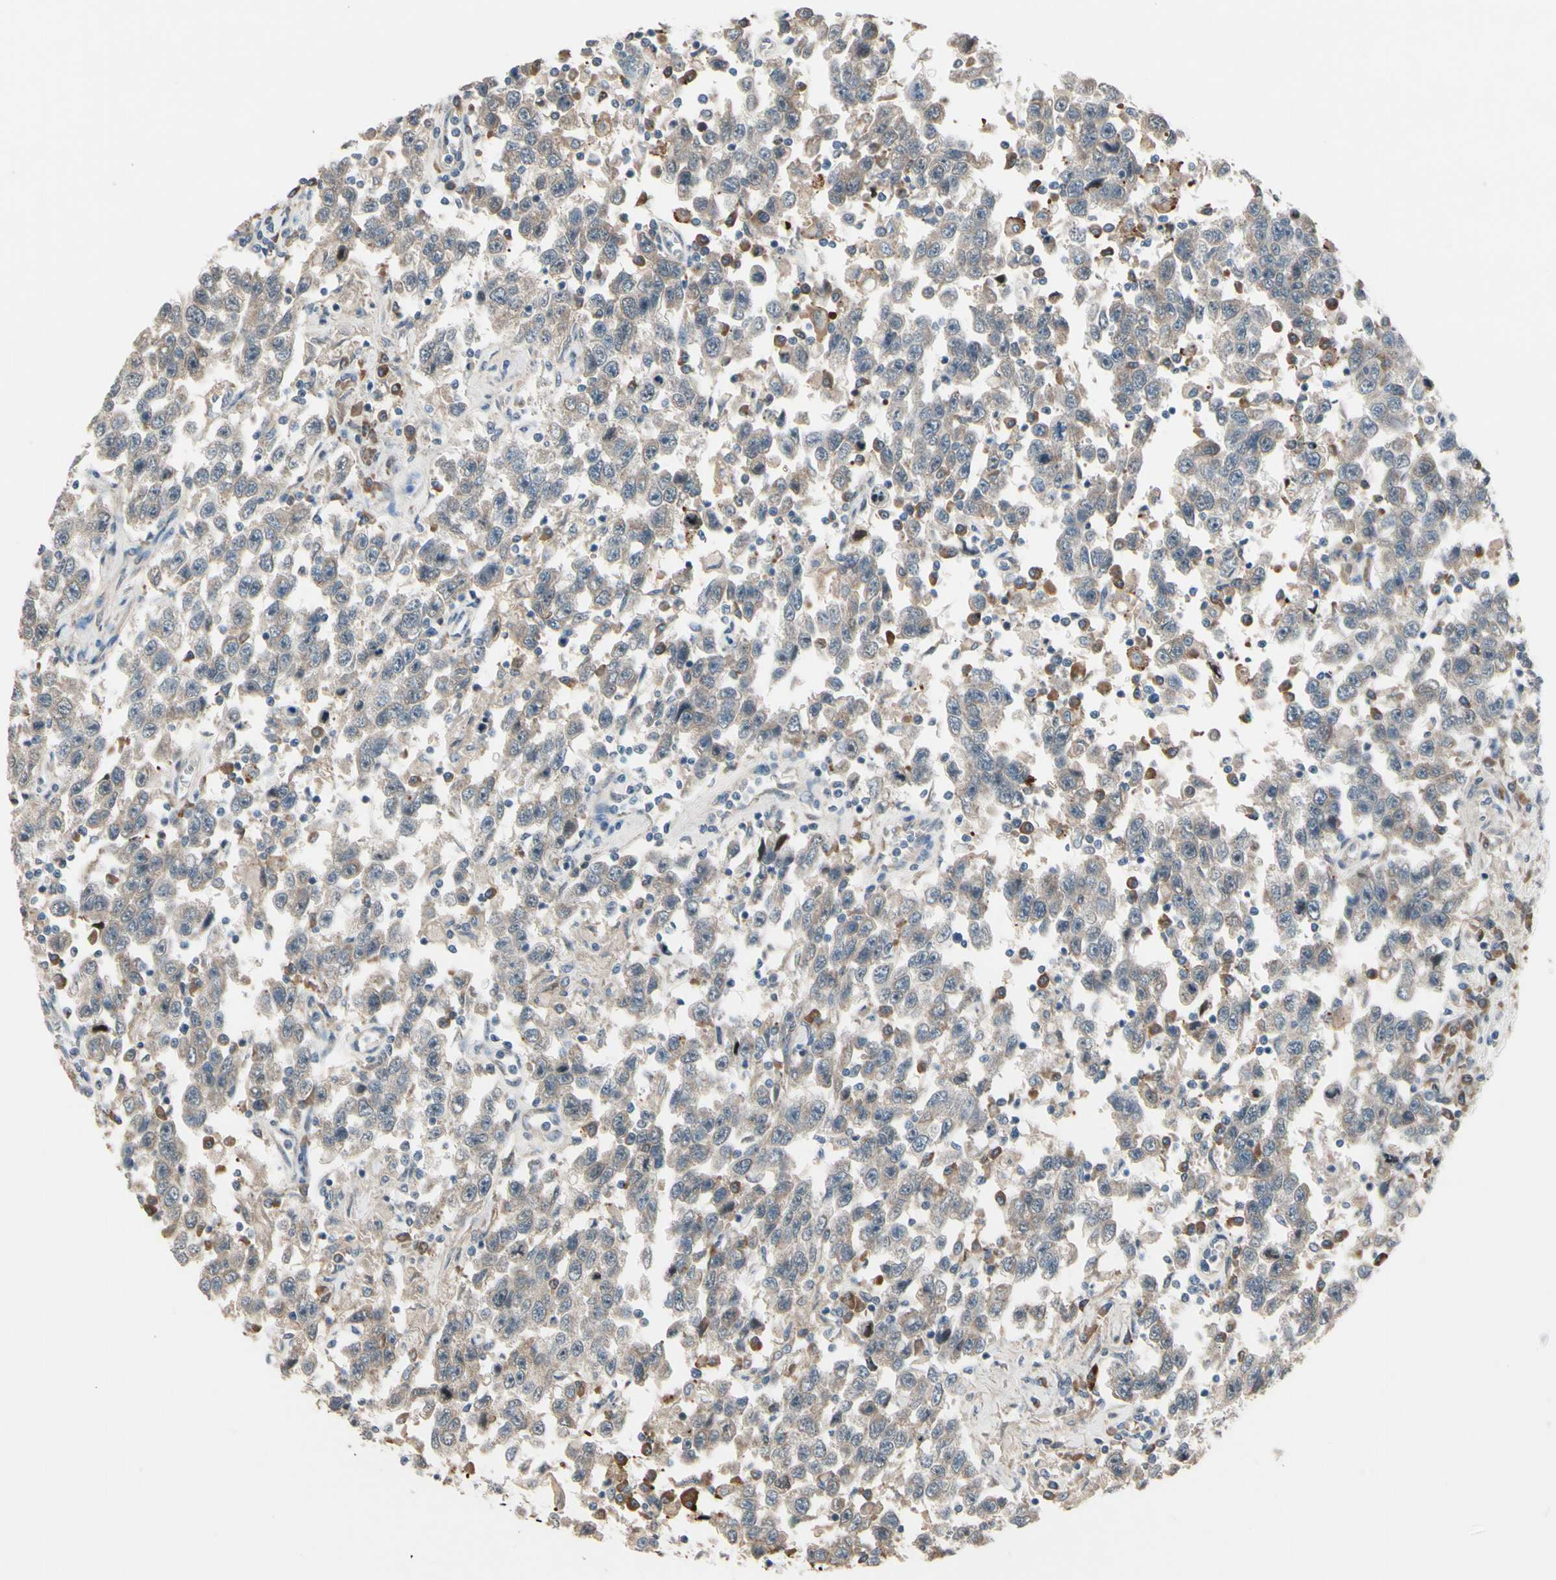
{"staining": {"intensity": "weak", "quantity": "<25%", "location": "cytoplasmic/membranous"}, "tissue": "testis cancer", "cell_type": "Tumor cells", "image_type": "cancer", "snomed": [{"axis": "morphology", "description": "Seminoma, NOS"}, {"axis": "topography", "description": "Testis"}], "caption": "Immunohistochemistry of human seminoma (testis) shows no positivity in tumor cells.", "gene": "SNX29", "patient": {"sex": "male", "age": 41}}